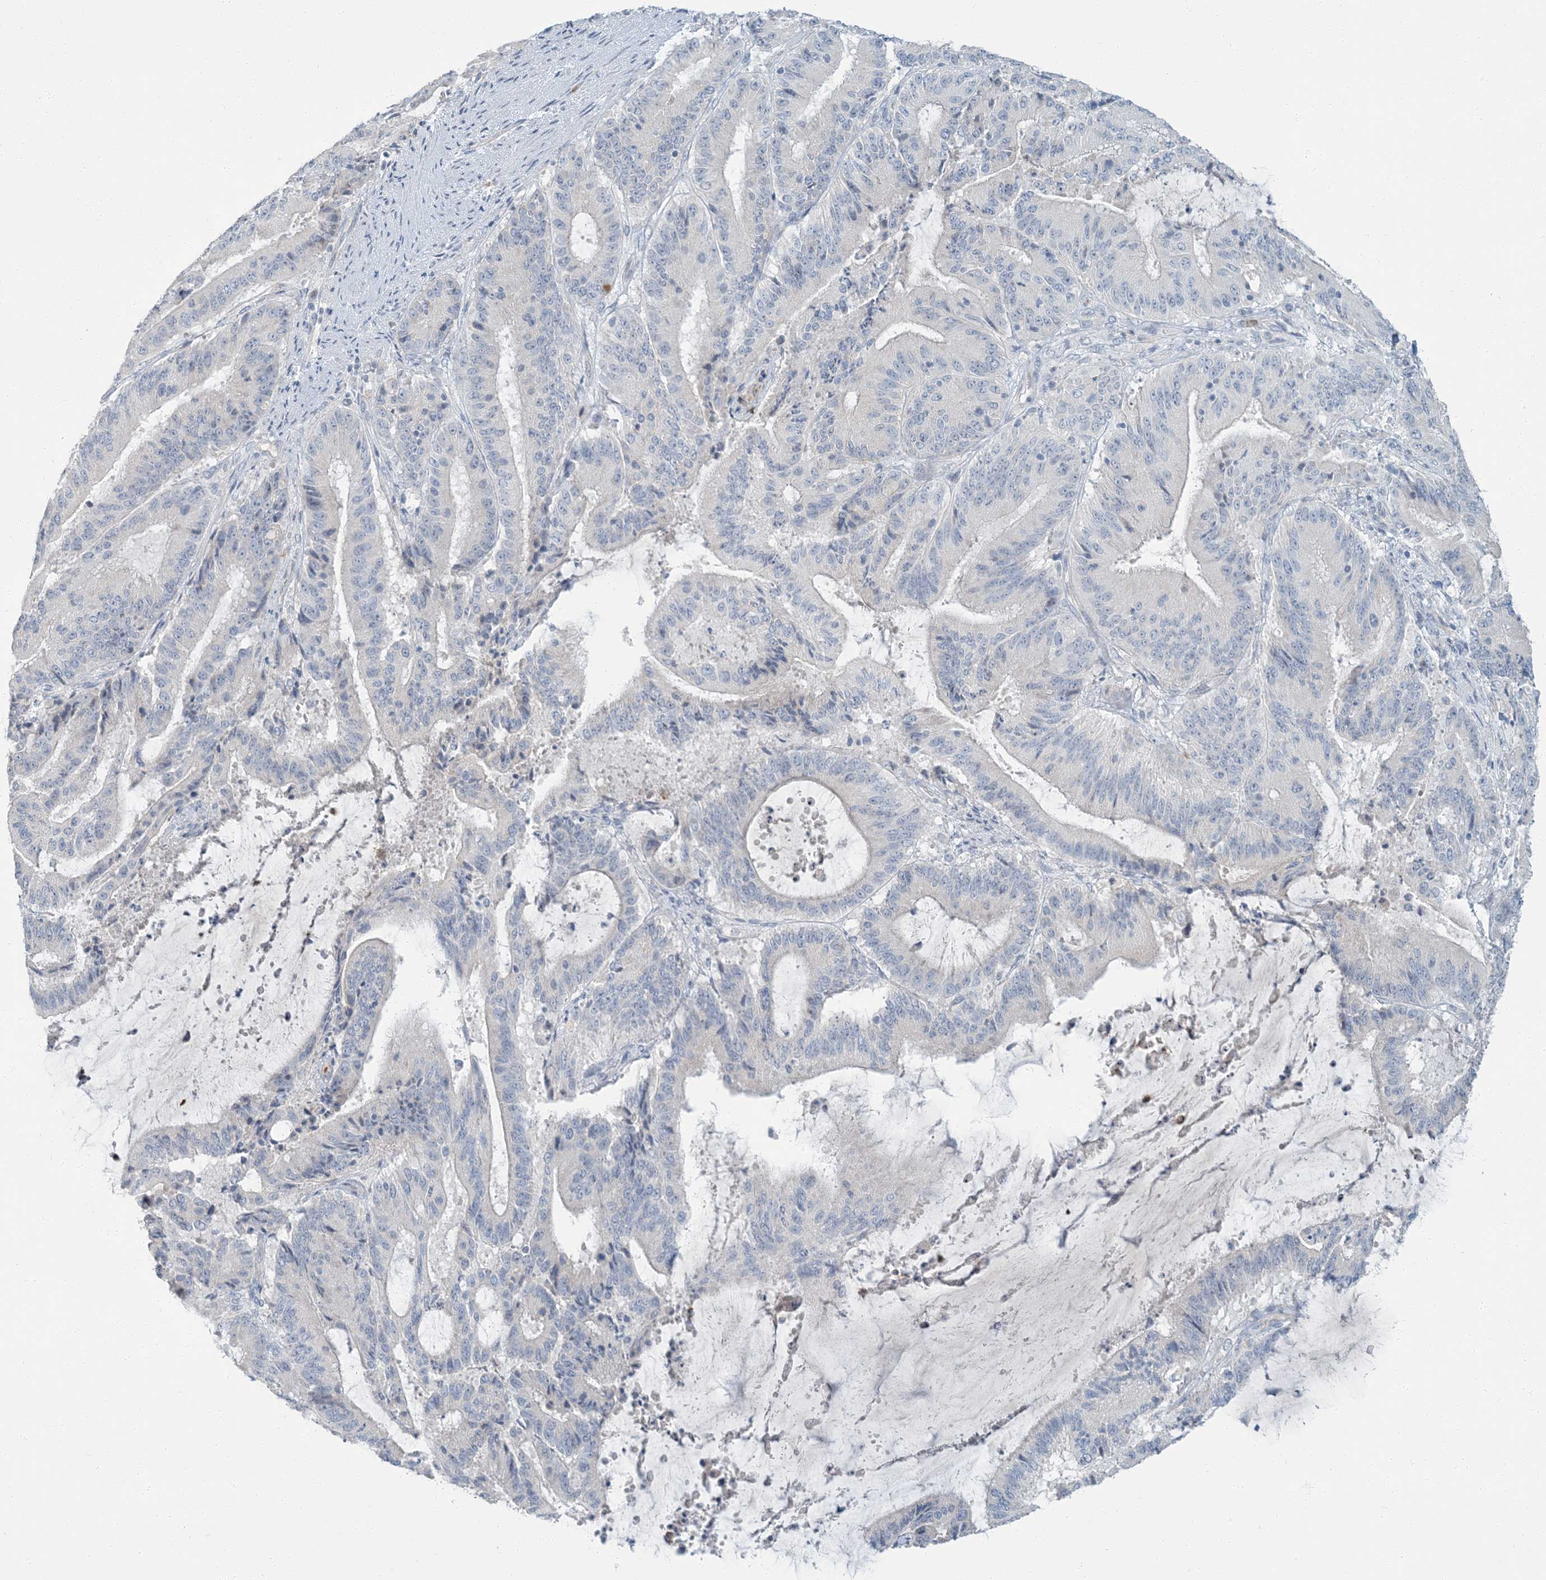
{"staining": {"intensity": "negative", "quantity": "none", "location": "none"}, "tissue": "liver cancer", "cell_type": "Tumor cells", "image_type": "cancer", "snomed": [{"axis": "morphology", "description": "Normal tissue, NOS"}, {"axis": "morphology", "description": "Cholangiocarcinoma"}, {"axis": "topography", "description": "Liver"}, {"axis": "topography", "description": "Peripheral nerve tissue"}], "caption": "Liver cancer (cholangiocarcinoma) was stained to show a protein in brown. There is no significant positivity in tumor cells.", "gene": "EPHA4", "patient": {"sex": "female", "age": 73}}